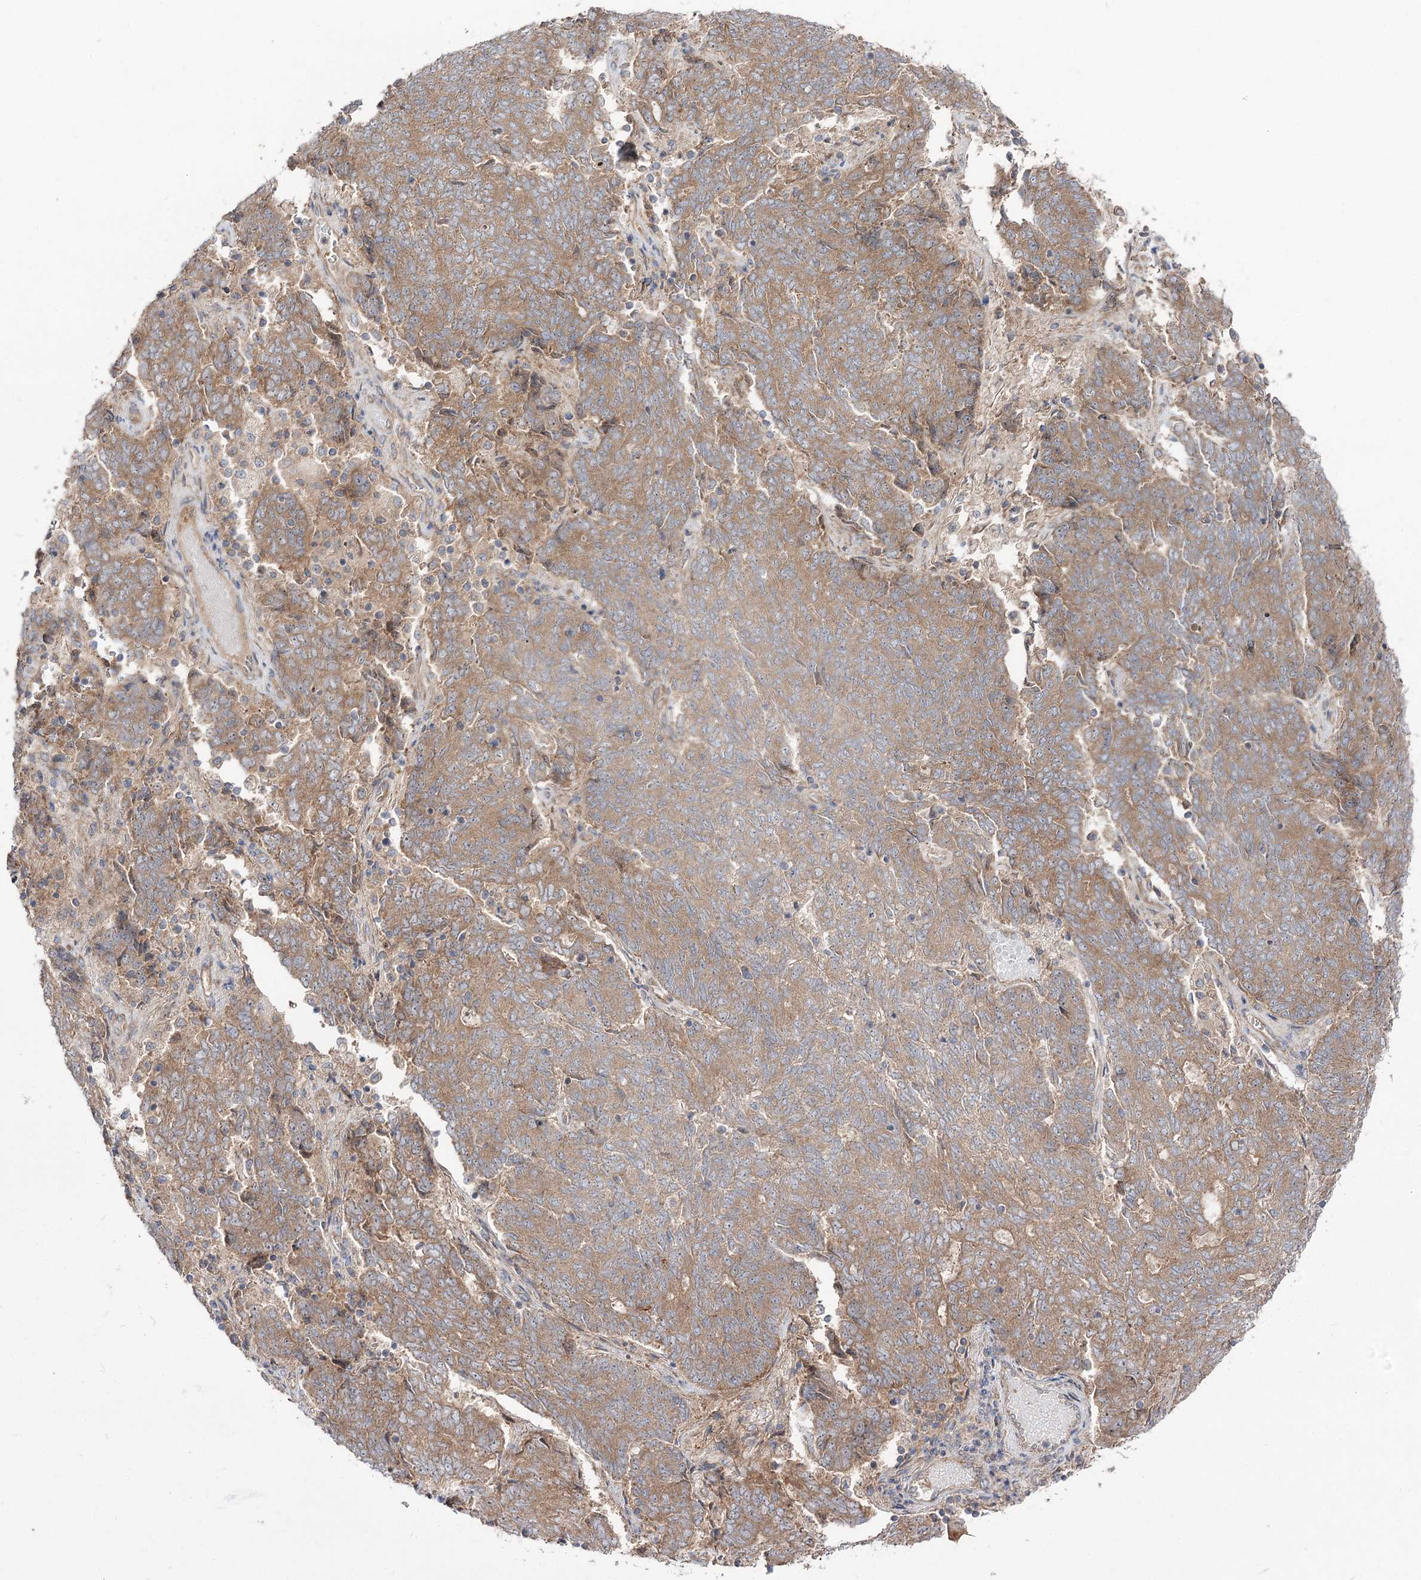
{"staining": {"intensity": "moderate", "quantity": ">75%", "location": "cytoplasmic/membranous"}, "tissue": "endometrial cancer", "cell_type": "Tumor cells", "image_type": "cancer", "snomed": [{"axis": "morphology", "description": "Adenocarcinoma, NOS"}, {"axis": "topography", "description": "Endometrium"}], "caption": "Endometrial cancer tissue demonstrates moderate cytoplasmic/membranous staining in approximately >75% of tumor cells", "gene": "C11orf80", "patient": {"sex": "female", "age": 80}}